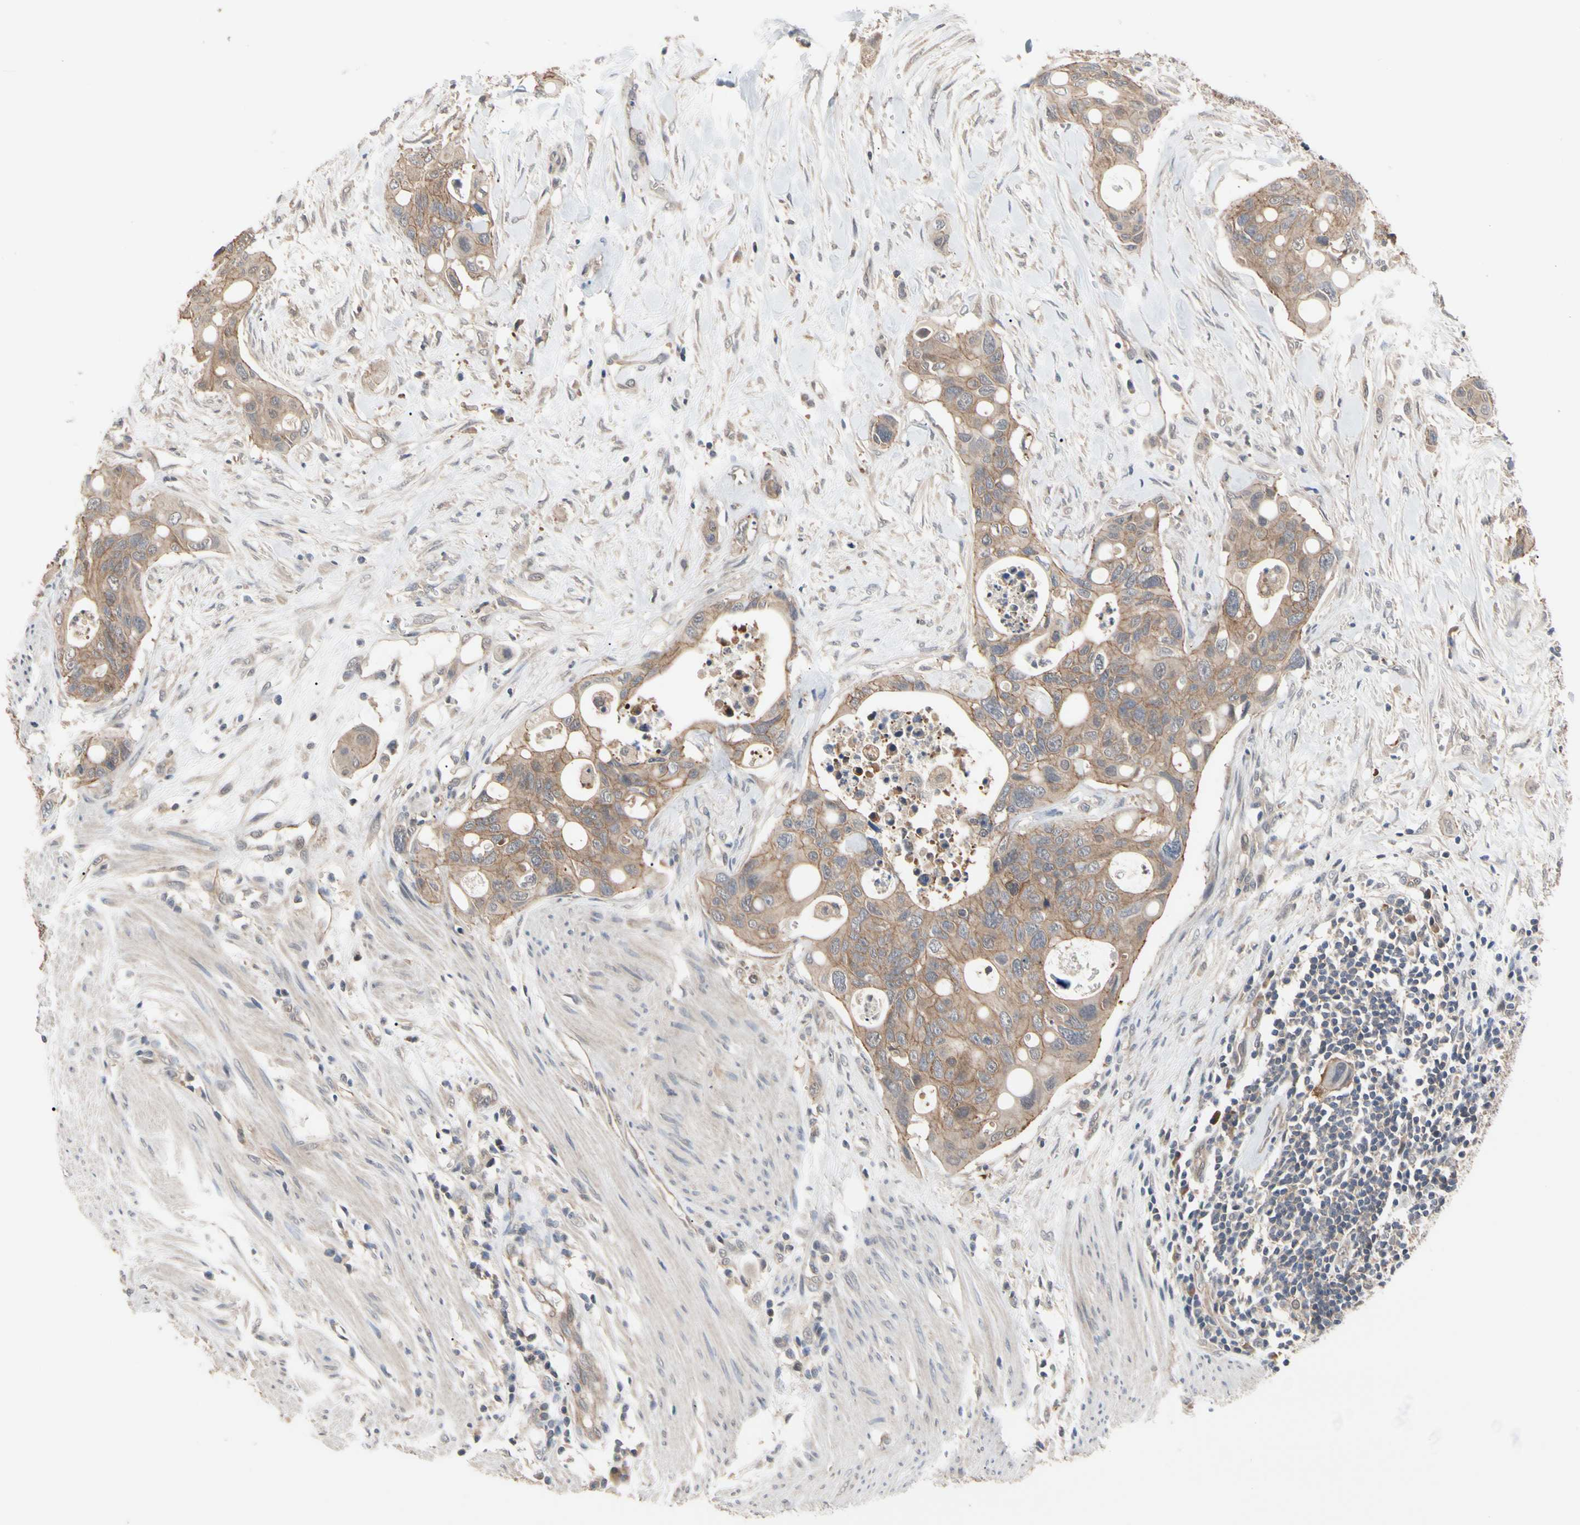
{"staining": {"intensity": "moderate", "quantity": ">75%", "location": "cytoplasmic/membranous"}, "tissue": "colorectal cancer", "cell_type": "Tumor cells", "image_type": "cancer", "snomed": [{"axis": "morphology", "description": "Adenocarcinoma, NOS"}, {"axis": "topography", "description": "Colon"}], "caption": "A medium amount of moderate cytoplasmic/membranous positivity is identified in approximately >75% of tumor cells in colorectal adenocarcinoma tissue.", "gene": "DPP8", "patient": {"sex": "female", "age": 57}}